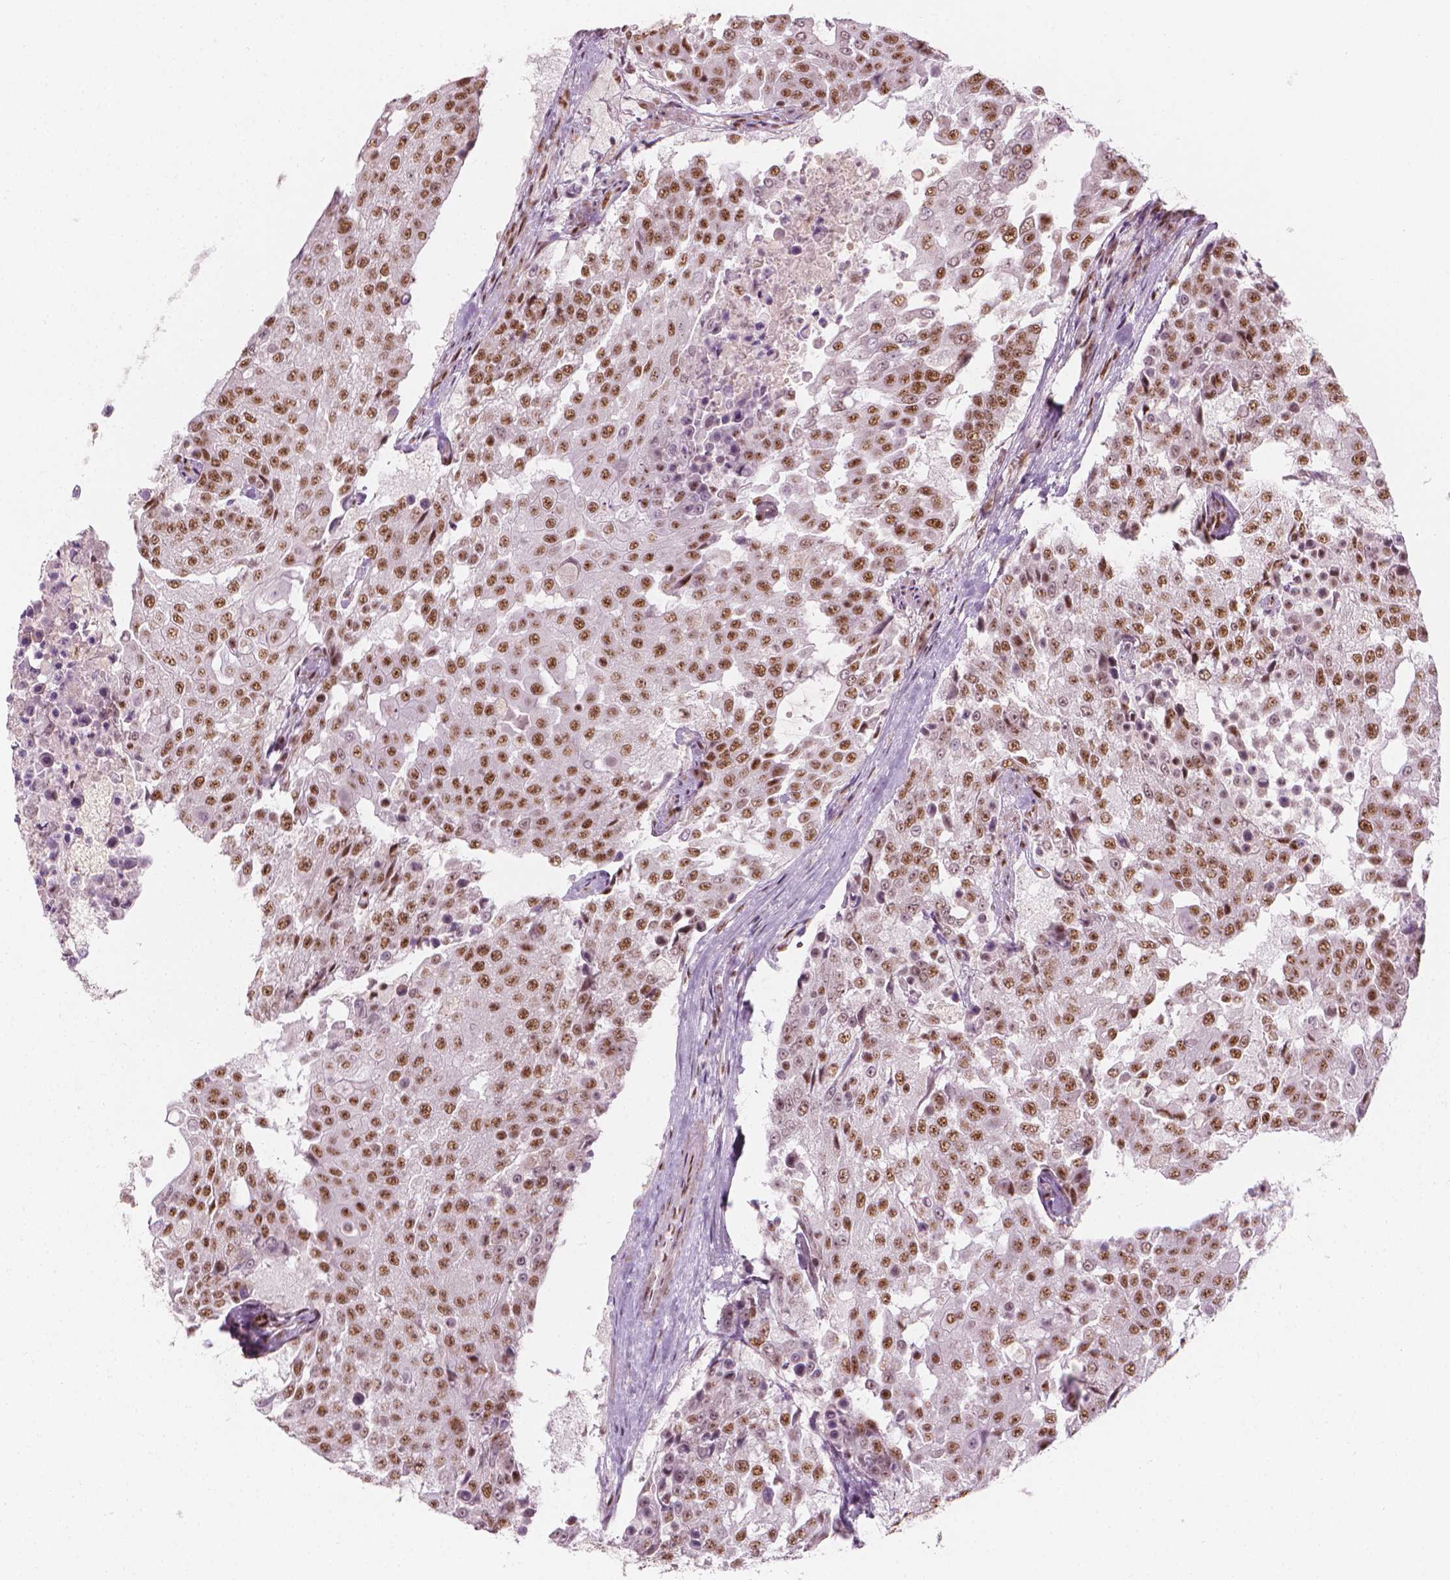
{"staining": {"intensity": "moderate", "quantity": ">75%", "location": "nuclear"}, "tissue": "urothelial cancer", "cell_type": "Tumor cells", "image_type": "cancer", "snomed": [{"axis": "morphology", "description": "Urothelial carcinoma, High grade"}, {"axis": "topography", "description": "Urinary bladder"}], "caption": "A high-resolution micrograph shows immunohistochemistry staining of urothelial cancer, which exhibits moderate nuclear positivity in approximately >75% of tumor cells.", "gene": "ELF2", "patient": {"sex": "female", "age": 63}}